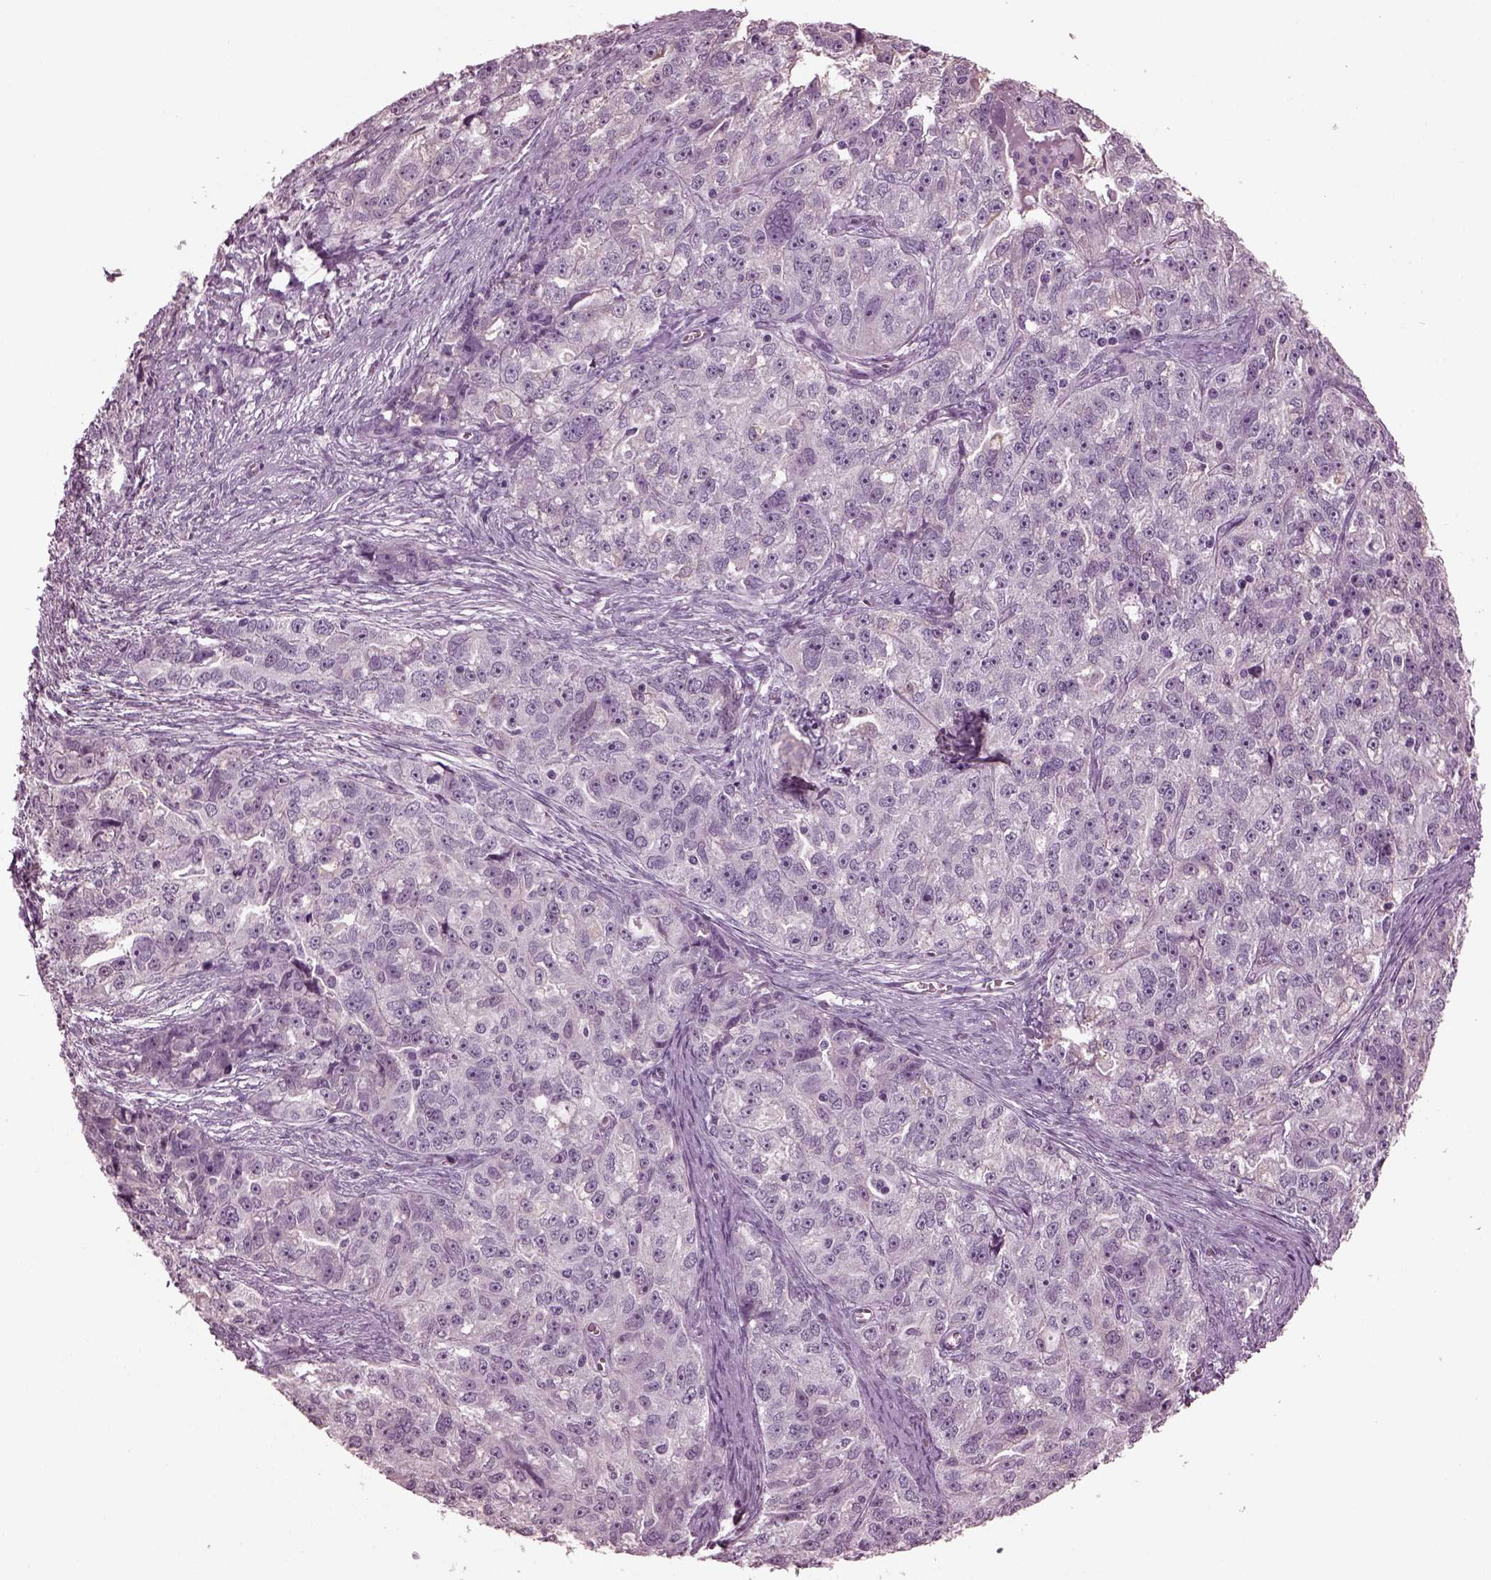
{"staining": {"intensity": "negative", "quantity": "none", "location": "none"}, "tissue": "ovarian cancer", "cell_type": "Tumor cells", "image_type": "cancer", "snomed": [{"axis": "morphology", "description": "Cystadenocarcinoma, serous, NOS"}, {"axis": "topography", "description": "Ovary"}], "caption": "An image of human ovarian cancer is negative for staining in tumor cells.", "gene": "MIB2", "patient": {"sex": "female", "age": 51}}